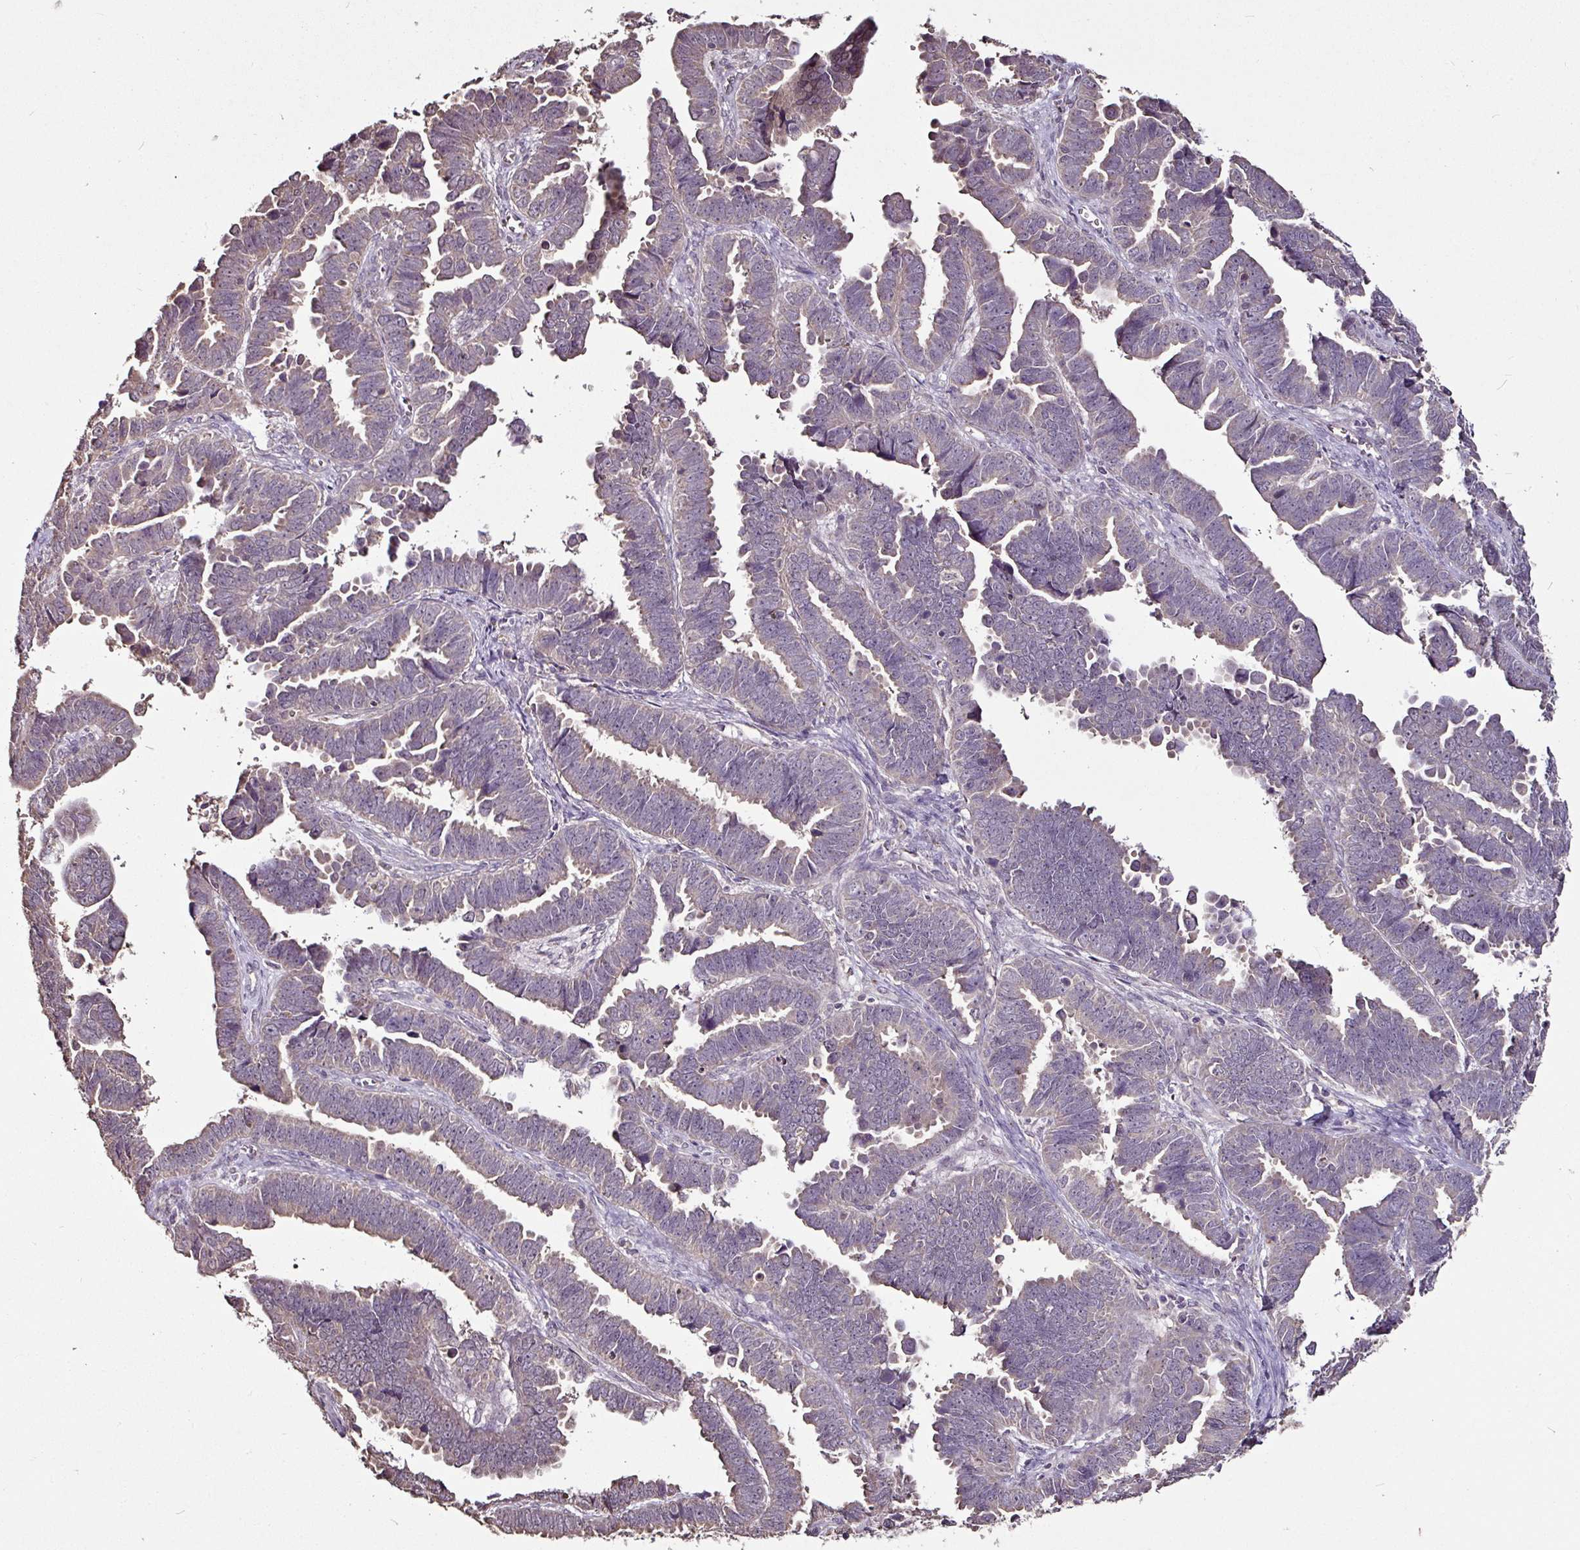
{"staining": {"intensity": "weak", "quantity": "25%-75%", "location": "cytoplasmic/membranous"}, "tissue": "endometrial cancer", "cell_type": "Tumor cells", "image_type": "cancer", "snomed": [{"axis": "morphology", "description": "Adenocarcinoma, NOS"}, {"axis": "topography", "description": "Endometrium"}], "caption": "Human endometrial cancer (adenocarcinoma) stained for a protein (brown) displays weak cytoplasmic/membranous positive staining in about 25%-75% of tumor cells.", "gene": "RPL38", "patient": {"sex": "female", "age": 75}}